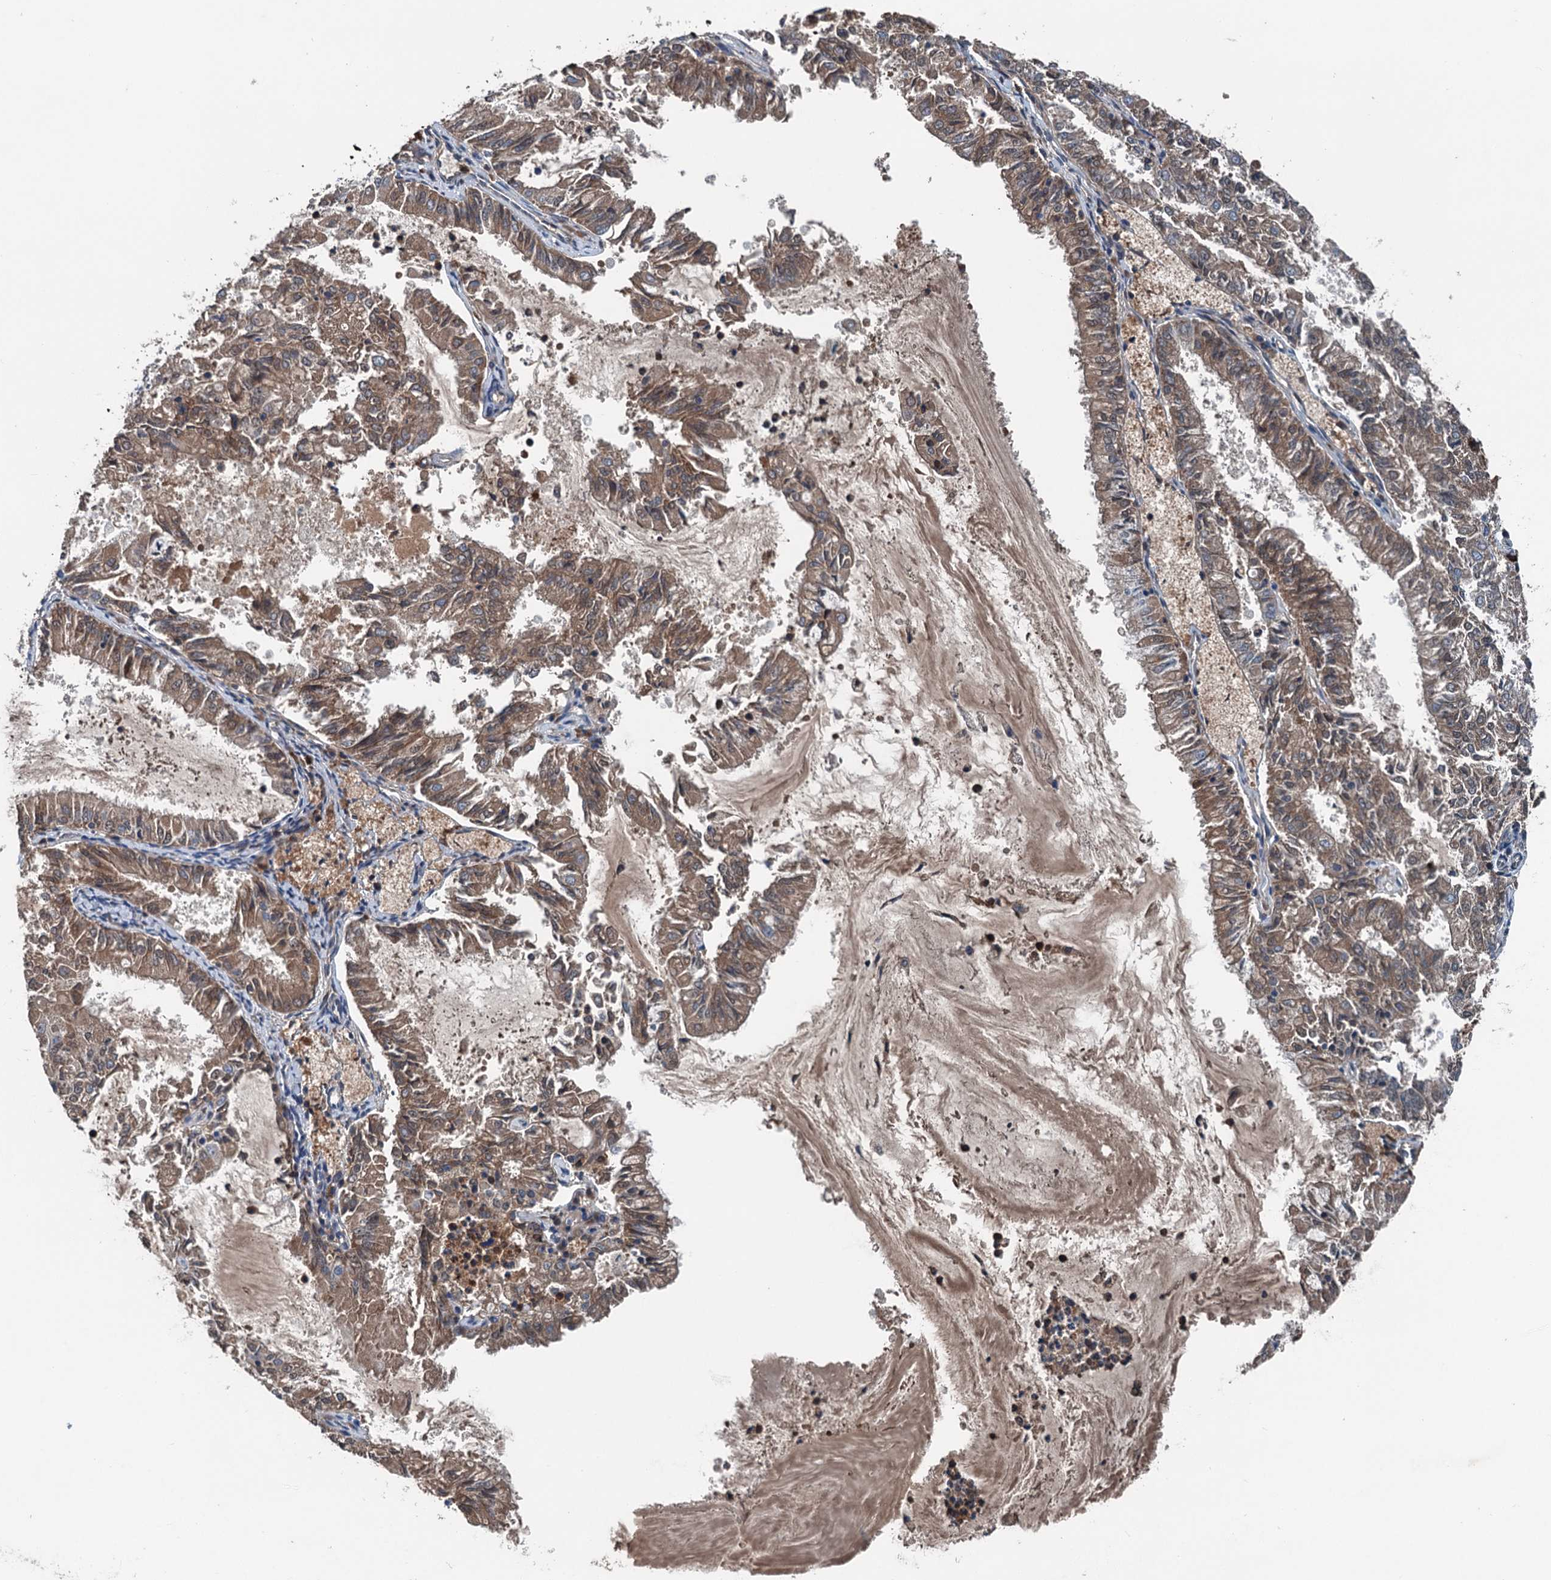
{"staining": {"intensity": "moderate", "quantity": "25%-75%", "location": "cytoplasmic/membranous"}, "tissue": "endometrial cancer", "cell_type": "Tumor cells", "image_type": "cancer", "snomed": [{"axis": "morphology", "description": "Adenocarcinoma, NOS"}, {"axis": "topography", "description": "Endometrium"}], "caption": "The micrograph demonstrates staining of endometrial cancer, revealing moderate cytoplasmic/membranous protein expression (brown color) within tumor cells.", "gene": "PDSS1", "patient": {"sex": "female", "age": 57}}